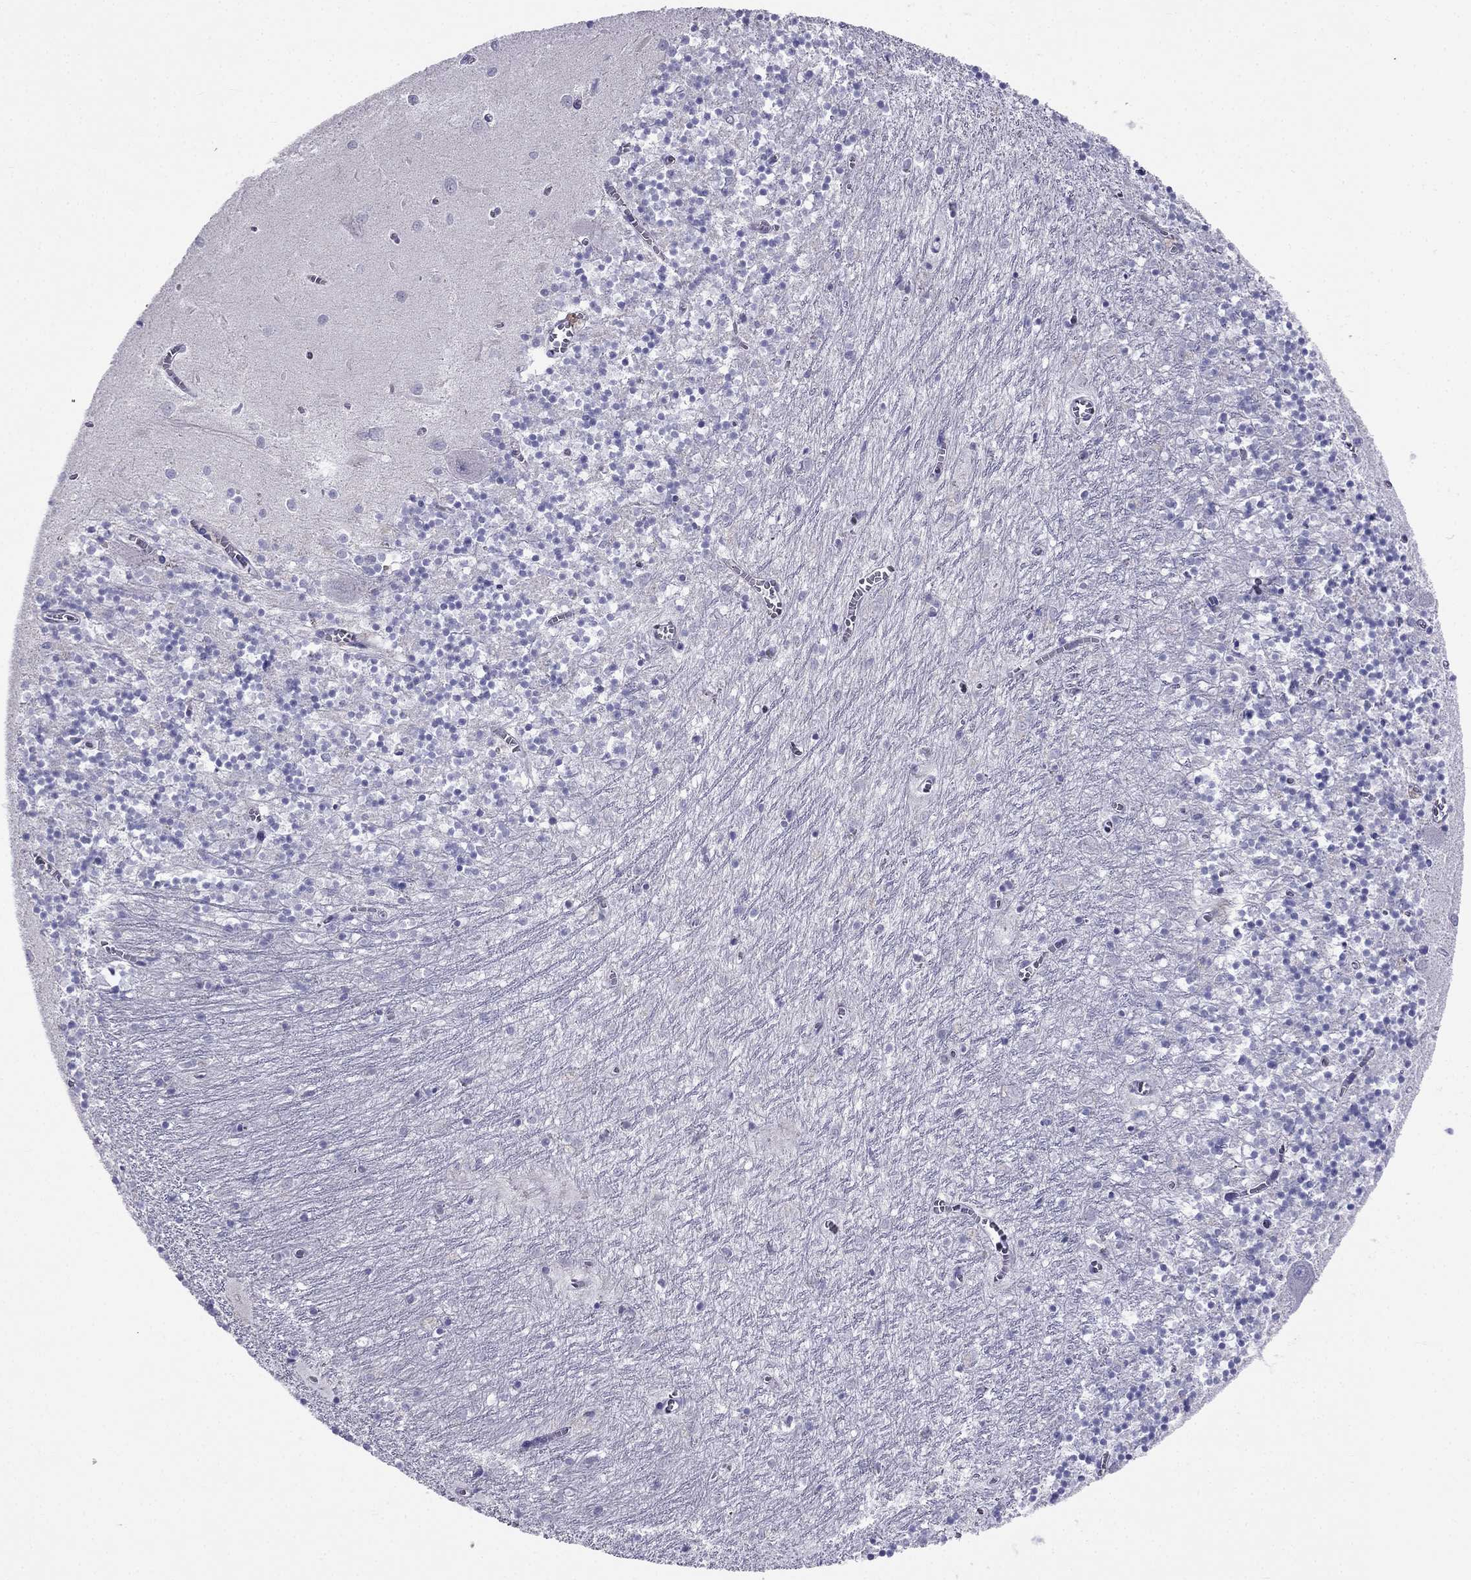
{"staining": {"intensity": "negative", "quantity": "none", "location": "none"}, "tissue": "cerebellum", "cell_type": "Cells in granular layer", "image_type": "normal", "snomed": [{"axis": "morphology", "description": "Normal tissue, NOS"}, {"axis": "topography", "description": "Cerebellum"}], "caption": "DAB (3,3'-diaminobenzidine) immunohistochemical staining of benign cerebellum shows no significant positivity in cells in granular layer.", "gene": "TBC1D21", "patient": {"sex": "female", "age": 64}}